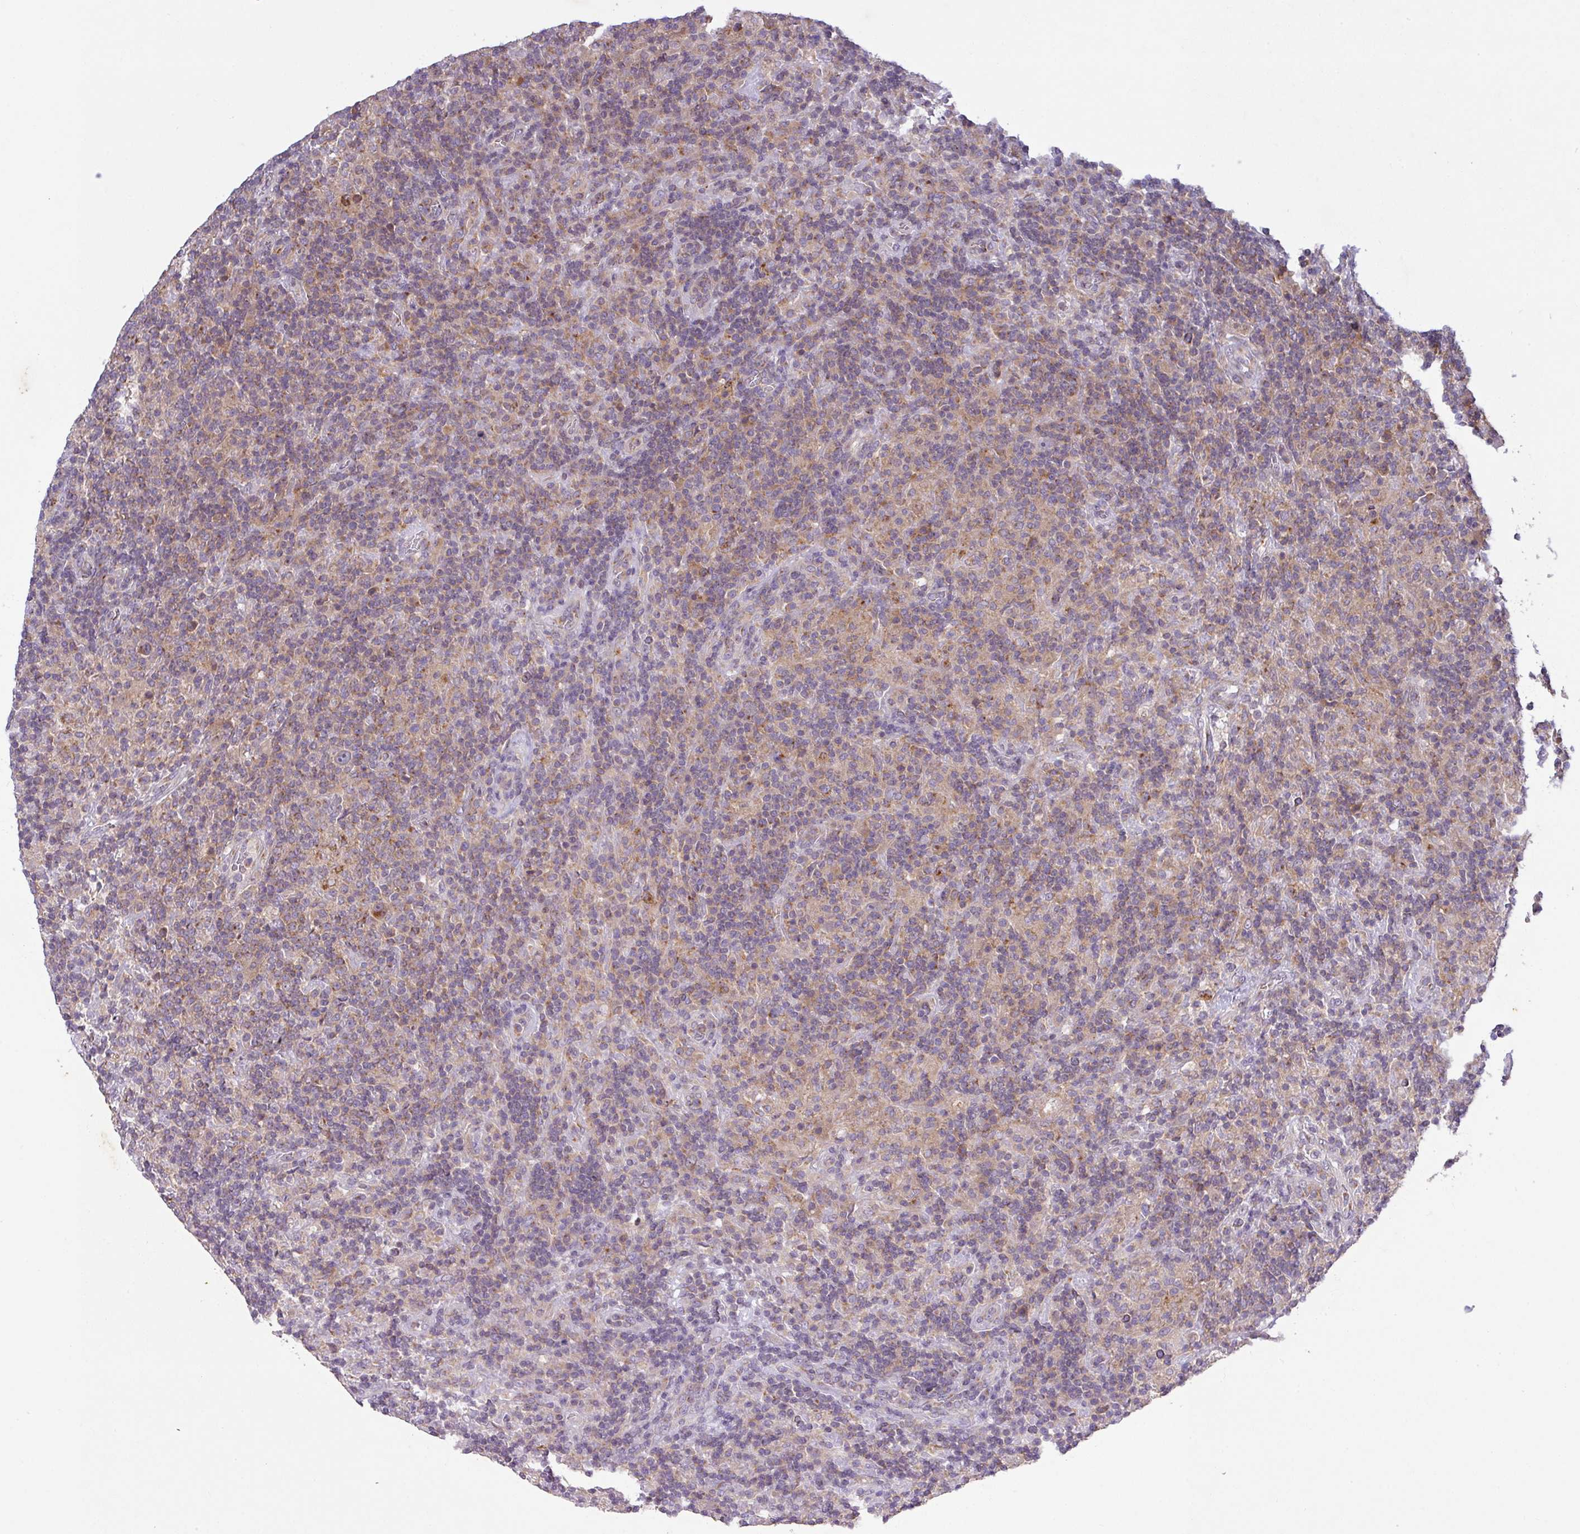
{"staining": {"intensity": "weak", "quantity": "<25%", "location": "cytoplasmic/membranous"}, "tissue": "lymphoma", "cell_type": "Tumor cells", "image_type": "cancer", "snomed": [{"axis": "morphology", "description": "Hodgkin's disease, NOS"}, {"axis": "topography", "description": "Lymph node"}], "caption": "An IHC photomicrograph of Hodgkin's disease is shown. There is no staining in tumor cells of Hodgkin's disease.", "gene": "VTI1A", "patient": {"sex": "male", "age": 70}}